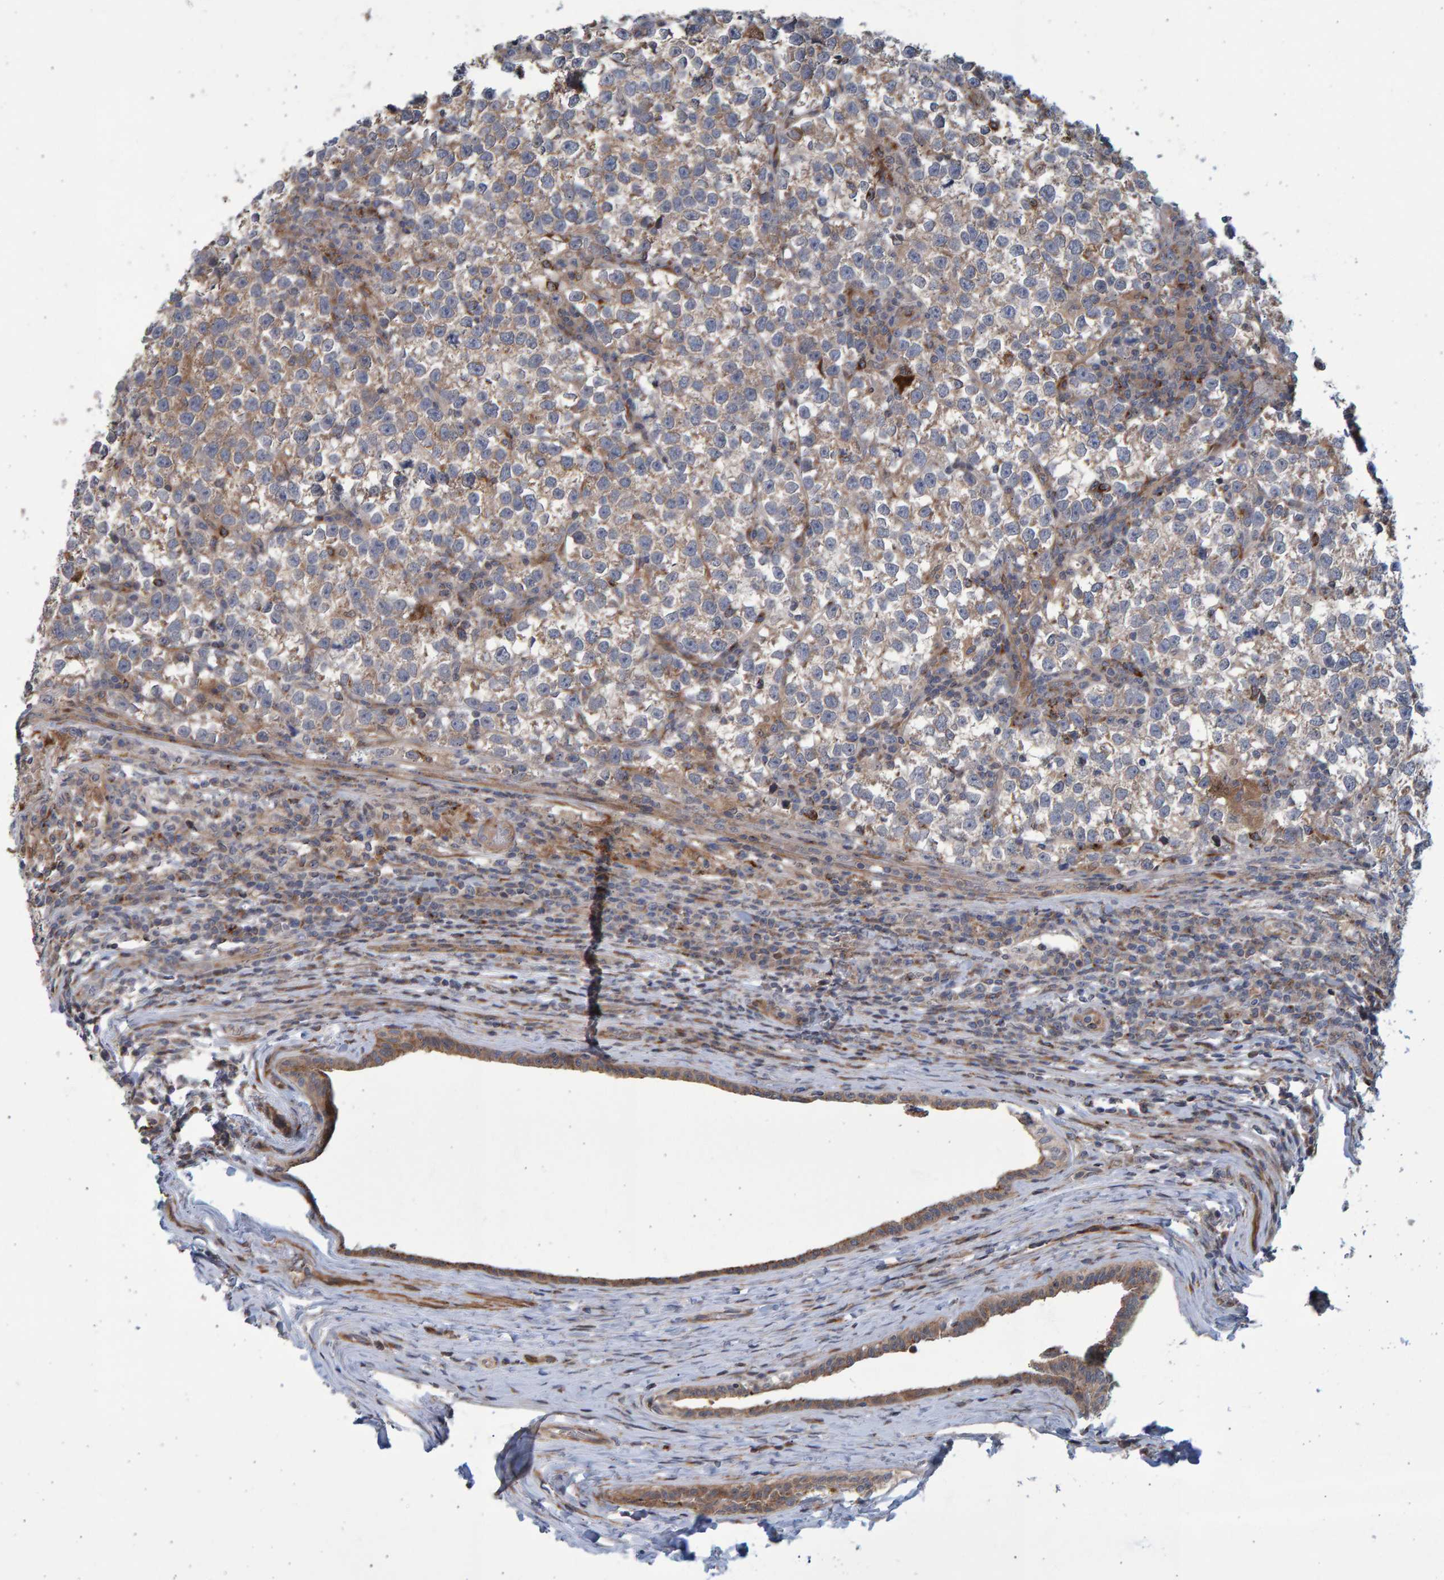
{"staining": {"intensity": "weak", "quantity": "25%-75%", "location": "cytoplasmic/membranous"}, "tissue": "testis cancer", "cell_type": "Tumor cells", "image_type": "cancer", "snomed": [{"axis": "morphology", "description": "Normal tissue, NOS"}, {"axis": "morphology", "description": "Seminoma, NOS"}, {"axis": "topography", "description": "Testis"}], "caption": "DAB immunohistochemical staining of human seminoma (testis) shows weak cytoplasmic/membranous protein staining in approximately 25%-75% of tumor cells. (IHC, brightfield microscopy, high magnification).", "gene": "LRBA", "patient": {"sex": "male", "age": 43}}